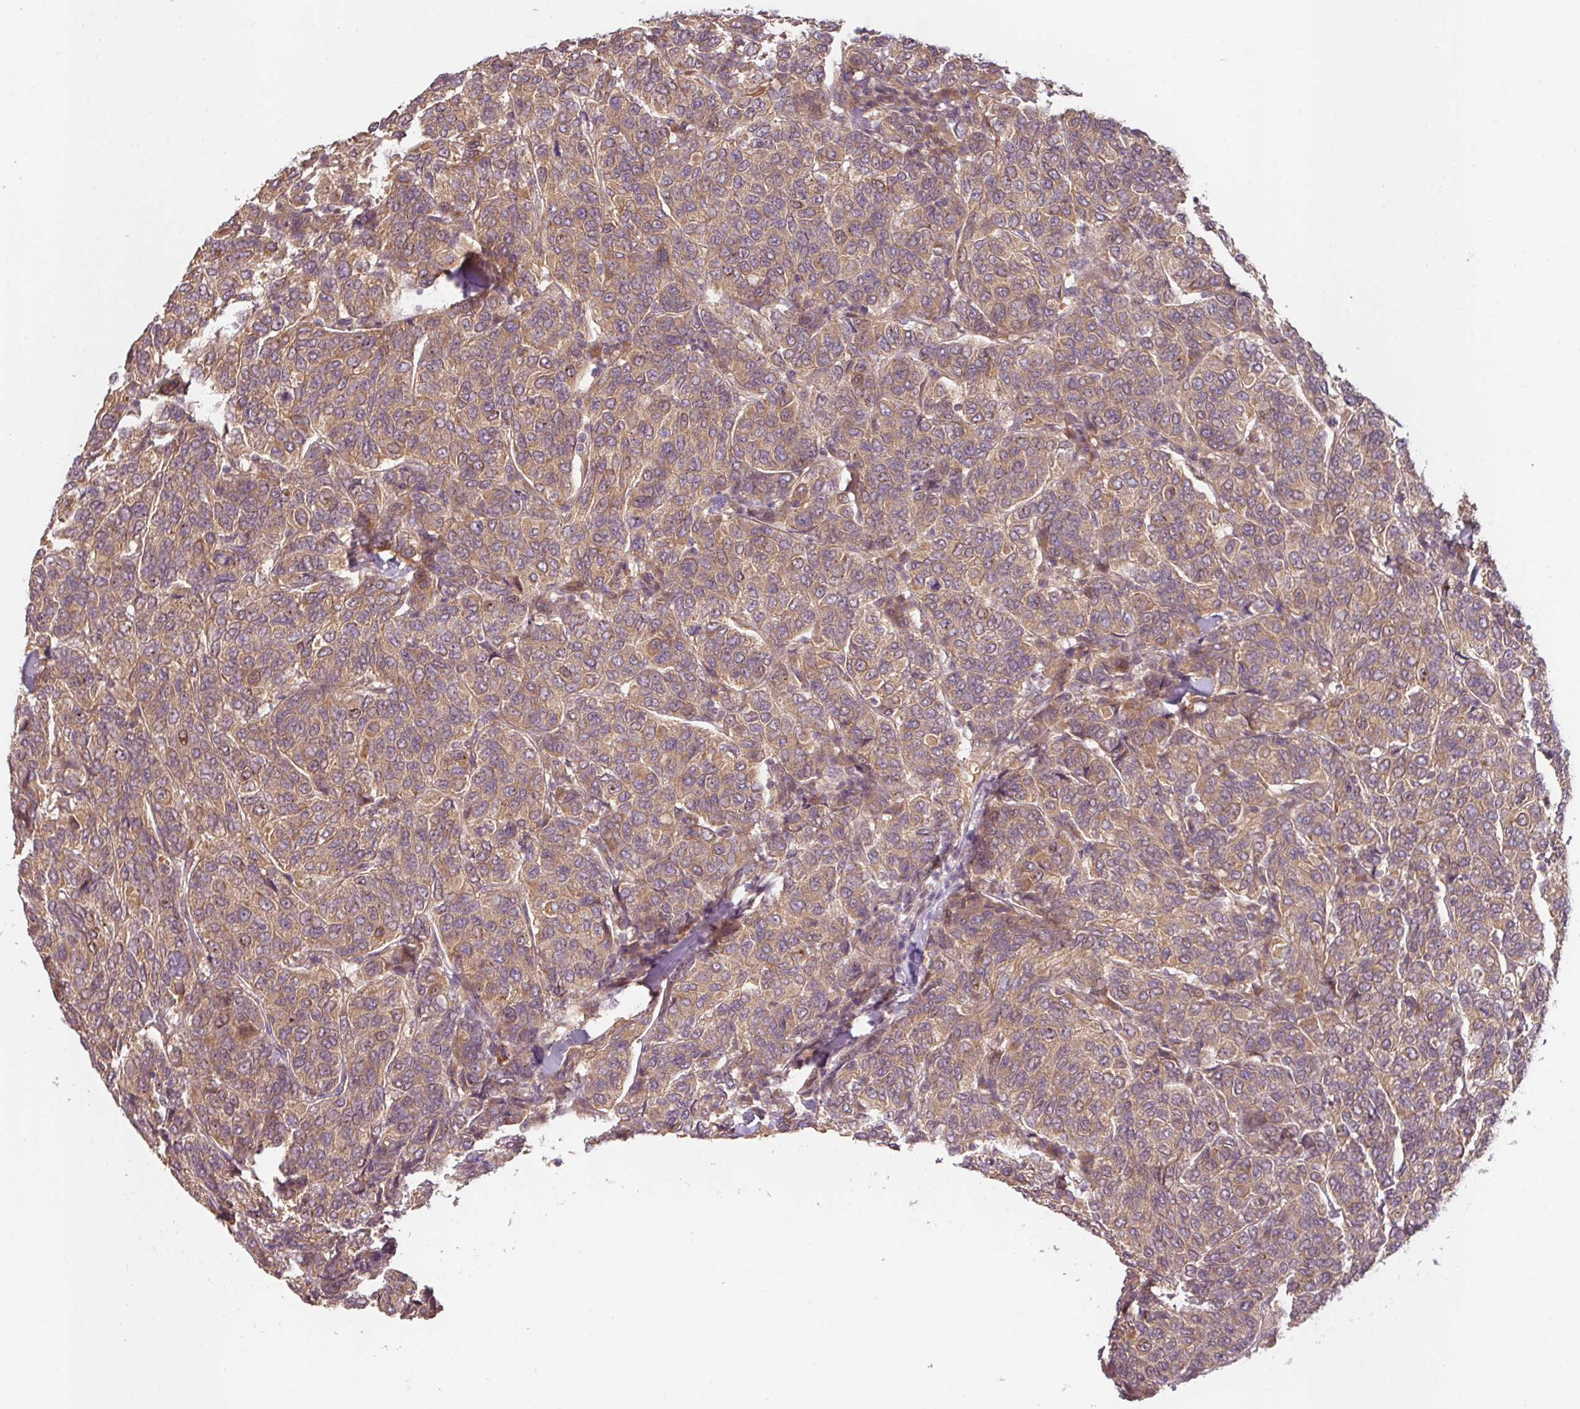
{"staining": {"intensity": "moderate", "quantity": ">75%", "location": "cytoplasmic/membranous"}, "tissue": "breast cancer", "cell_type": "Tumor cells", "image_type": "cancer", "snomed": [{"axis": "morphology", "description": "Duct carcinoma"}, {"axis": "topography", "description": "Breast"}], "caption": "Tumor cells show medium levels of moderate cytoplasmic/membranous expression in about >75% of cells in breast cancer.", "gene": "RNF31", "patient": {"sex": "female", "age": 55}}